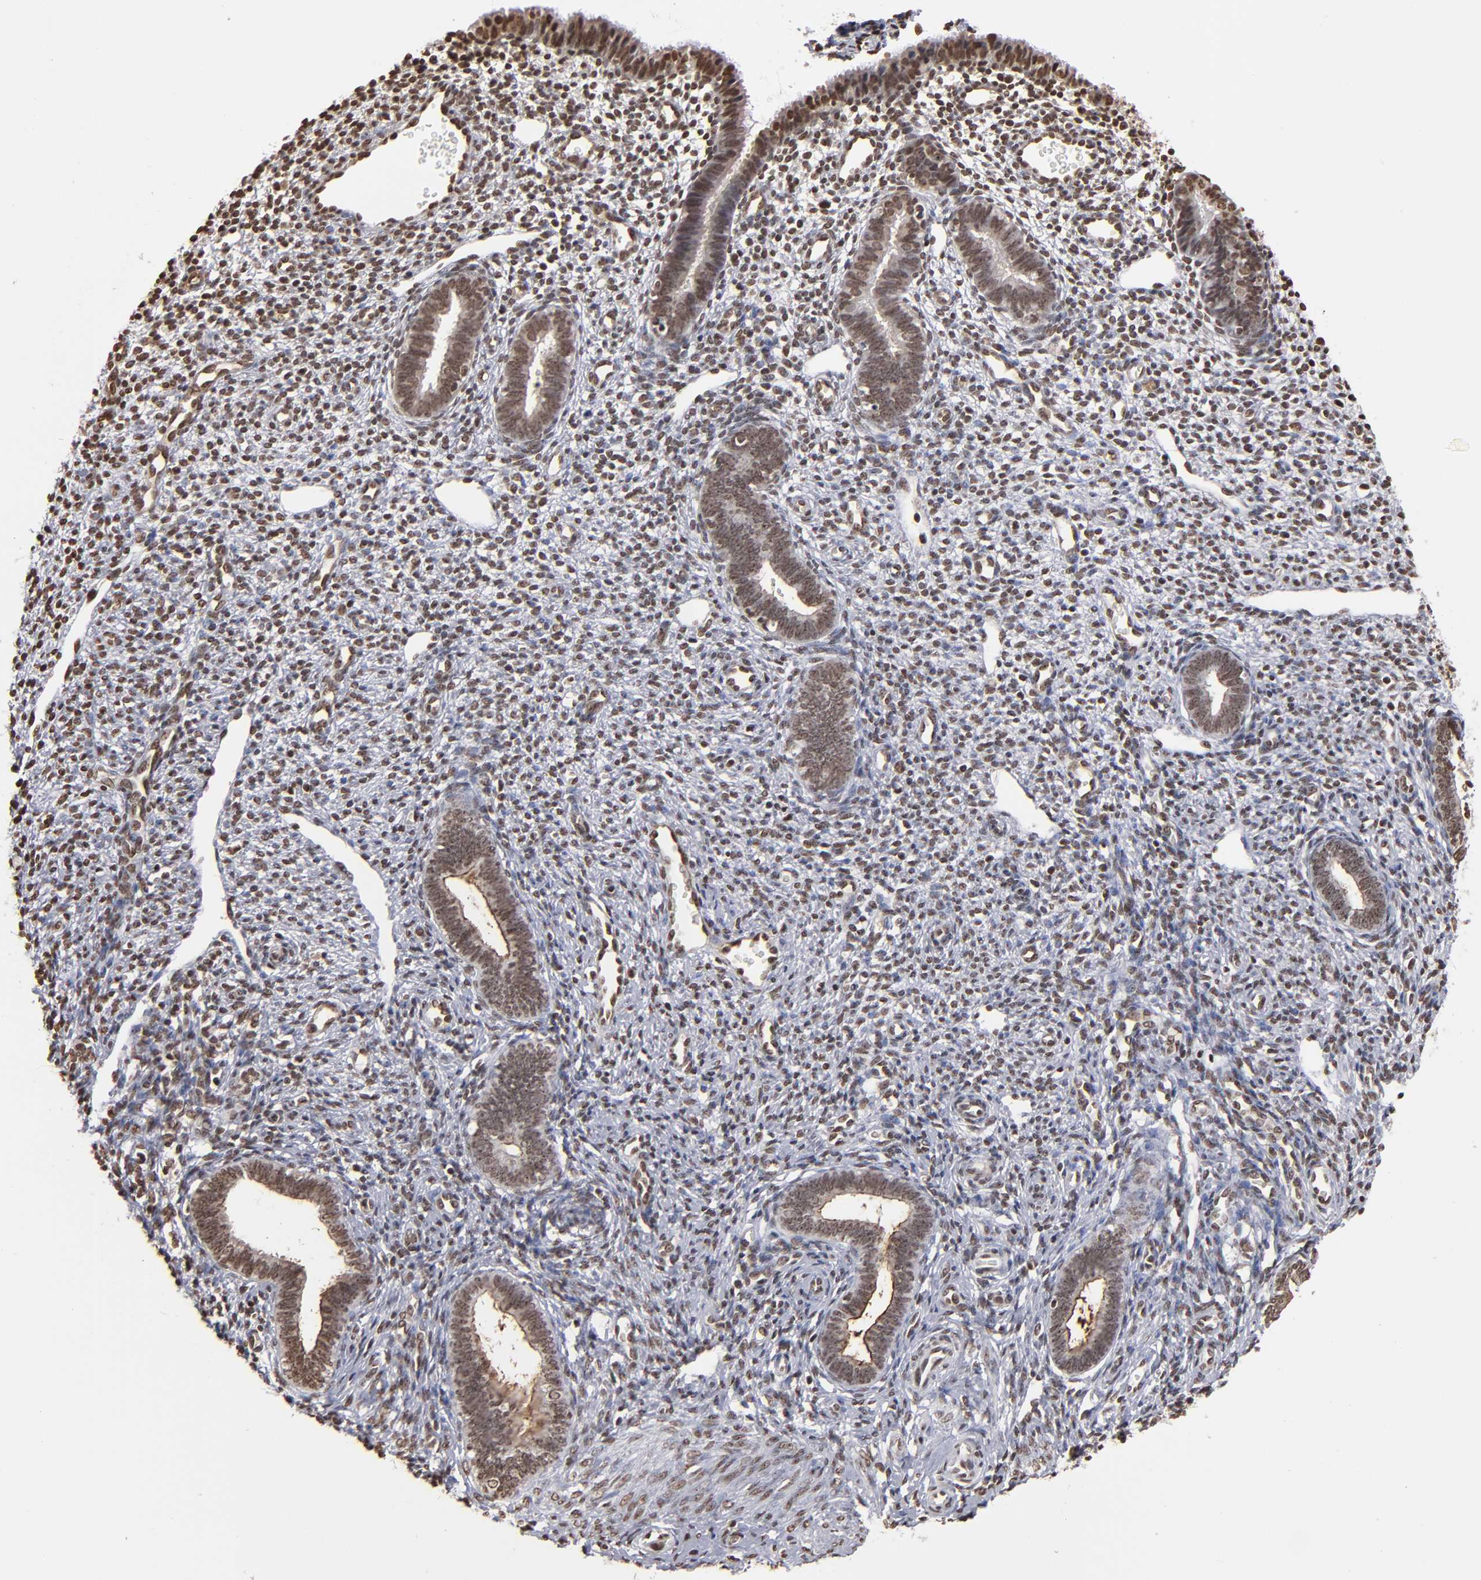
{"staining": {"intensity": "moderate", "quantity": ">75%", "location": "nuclear"}, "tissue": "endometrium", "cell_type": "Cells in endometrial stroma", "image_type": "normal", "snomed": [{"axis": "morphology", "description": "Normal tissue, NOS"}, {"axis": "topography", "description": "Endometrium"}], "caption": "Benign endometrium demonstrates moderate nuclear positivity in about >75% of cells in endometrial stroma, visualized by immunohistochemistry. Nuclei are stained in blue.", "gene": "ABL2", "patient": {"sex": "female", "age": 27}}